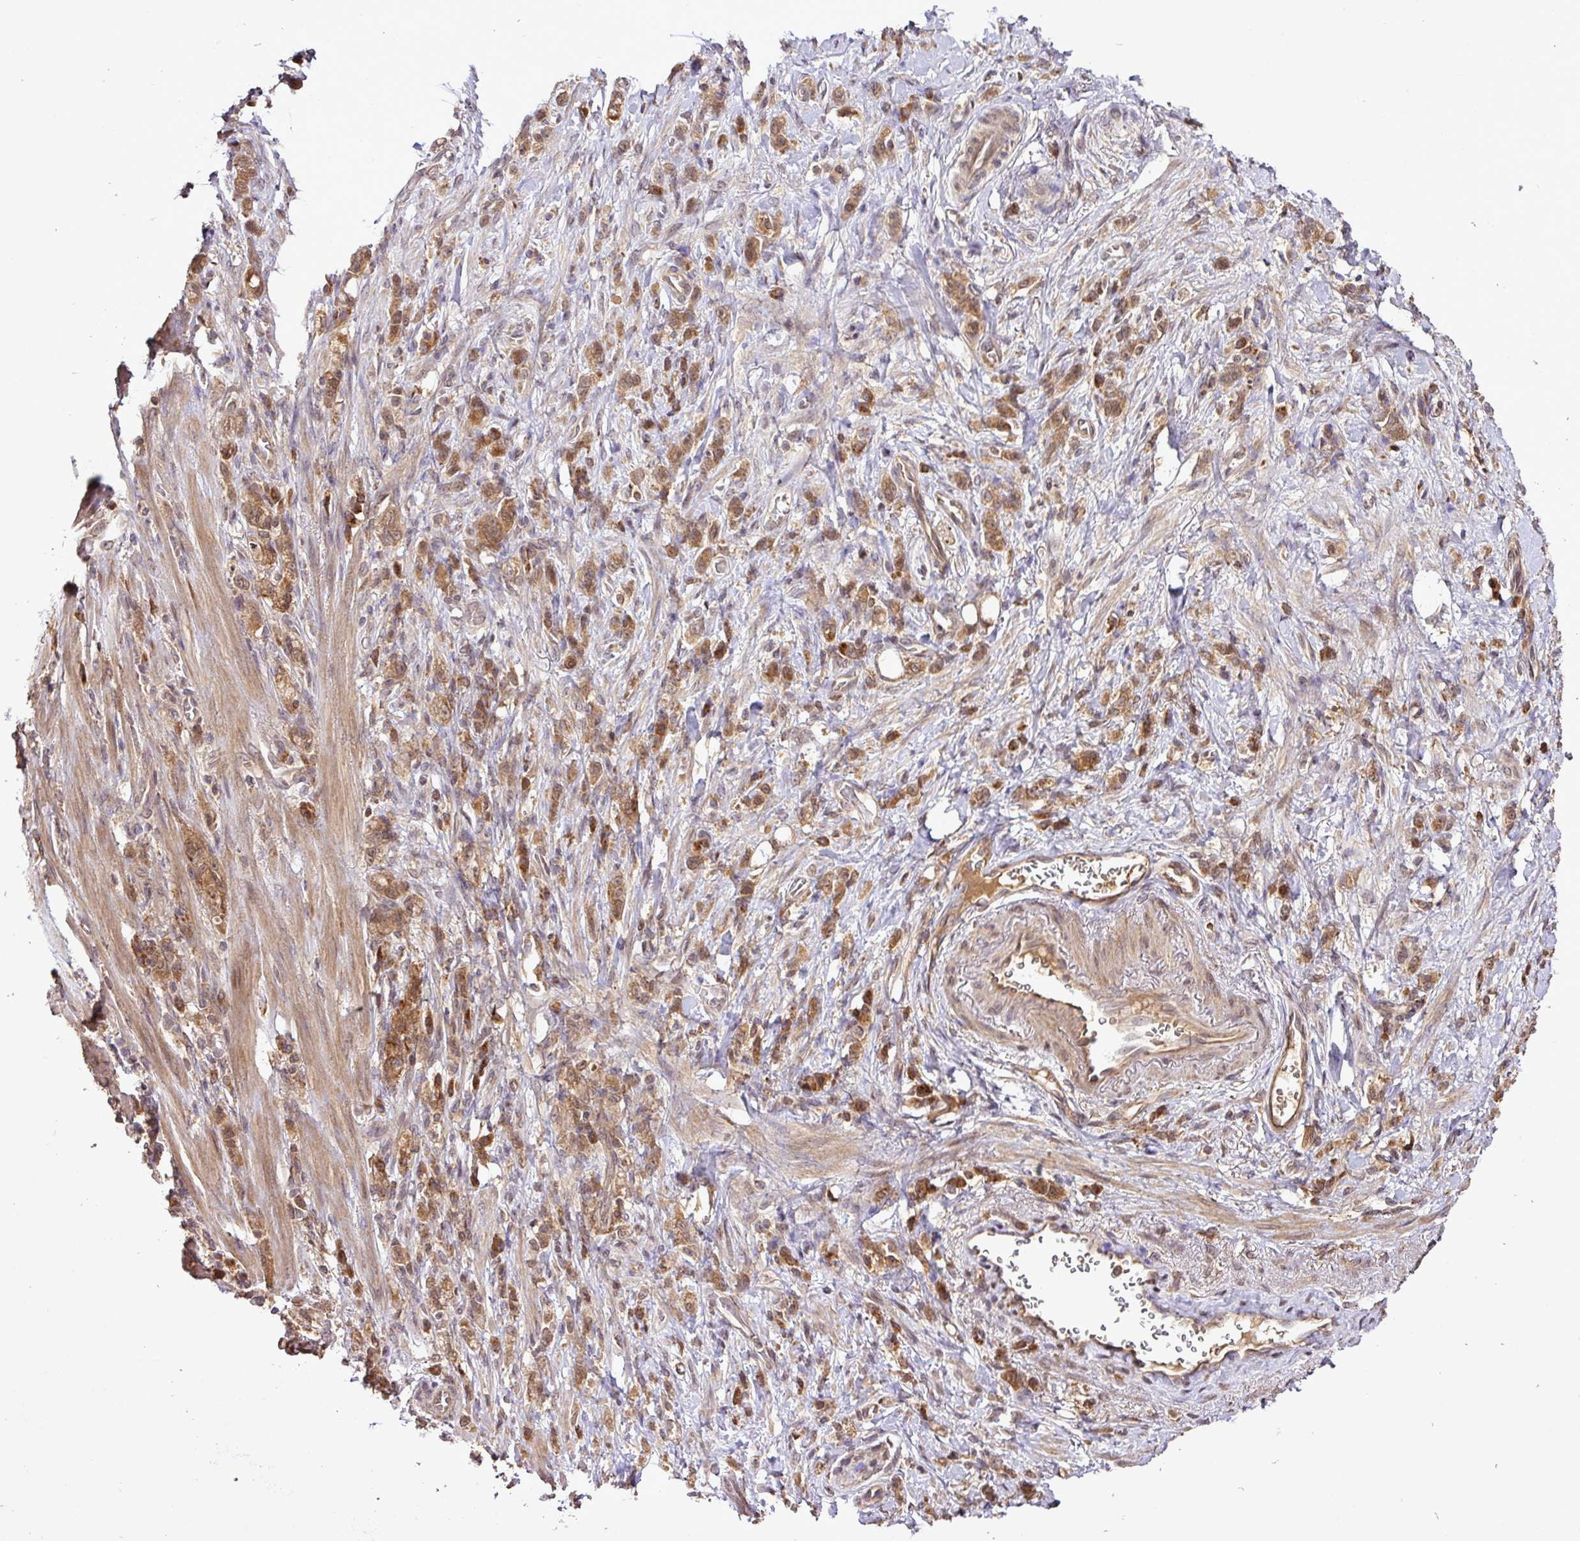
{"staining": {"intensity": "moderate", "quantity": ">75%", "location": "cytoplasmic/membranous,nuclear"}, "tissue": "stomach cancer", "cell_type": "Tumor cells", "image_type": "cancer", "snomed": [{"axis": "morphology", "description": "Adenocarcinoma, NOS"}, {"axis": "topography", "description": "Stomach"}], "caption": "This is an image of IHC staining of stomach adenocarcinoma, which shows moderate expression in the cytoplasmic/membranous and nuclear of tumor cells.", "gene": "FAIM", "patient": {"sex": "male", "age": 77}}